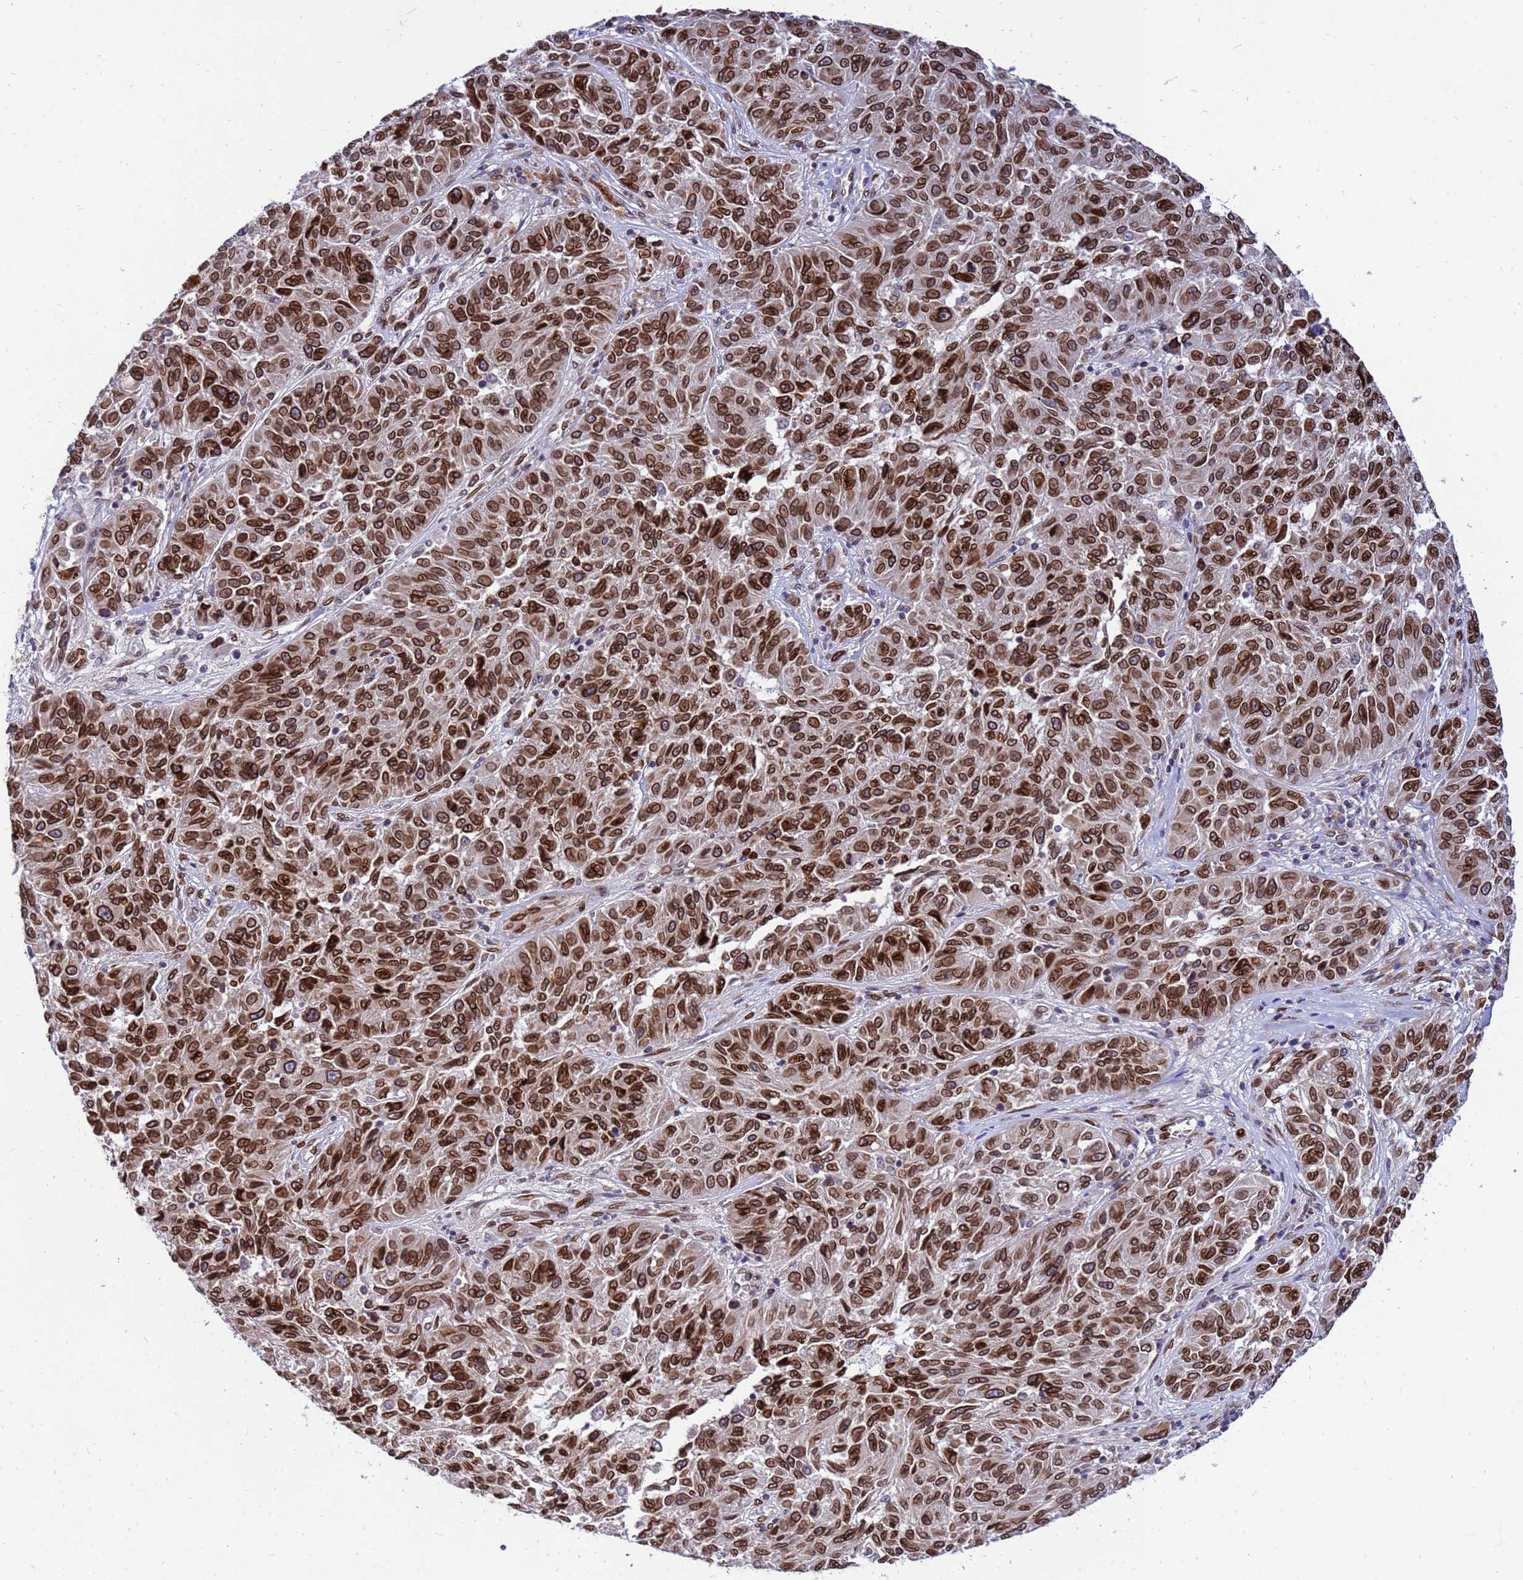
{"staining": {"intensity": "strong", "quantity": ">75%", "location": "cytoplasmic/membranous,nuclear"}, "tissue": "melanoma", "cell_type": "Tumor cells", "image_type": "cancer", "snomed": [{"axis": "morphology", "description": "Malignant melanoma, NOS"}, {"axis": "topography", "description": "Skin"}], "caption": "Immunohistochemical staining of human malignant melanoma shows strong cytoplasmic/membranous and nuclear protein expression in approximately >75% of tumor cells.", "gene": "GPR135", "patient": {"sex": "male", "age": 53}}